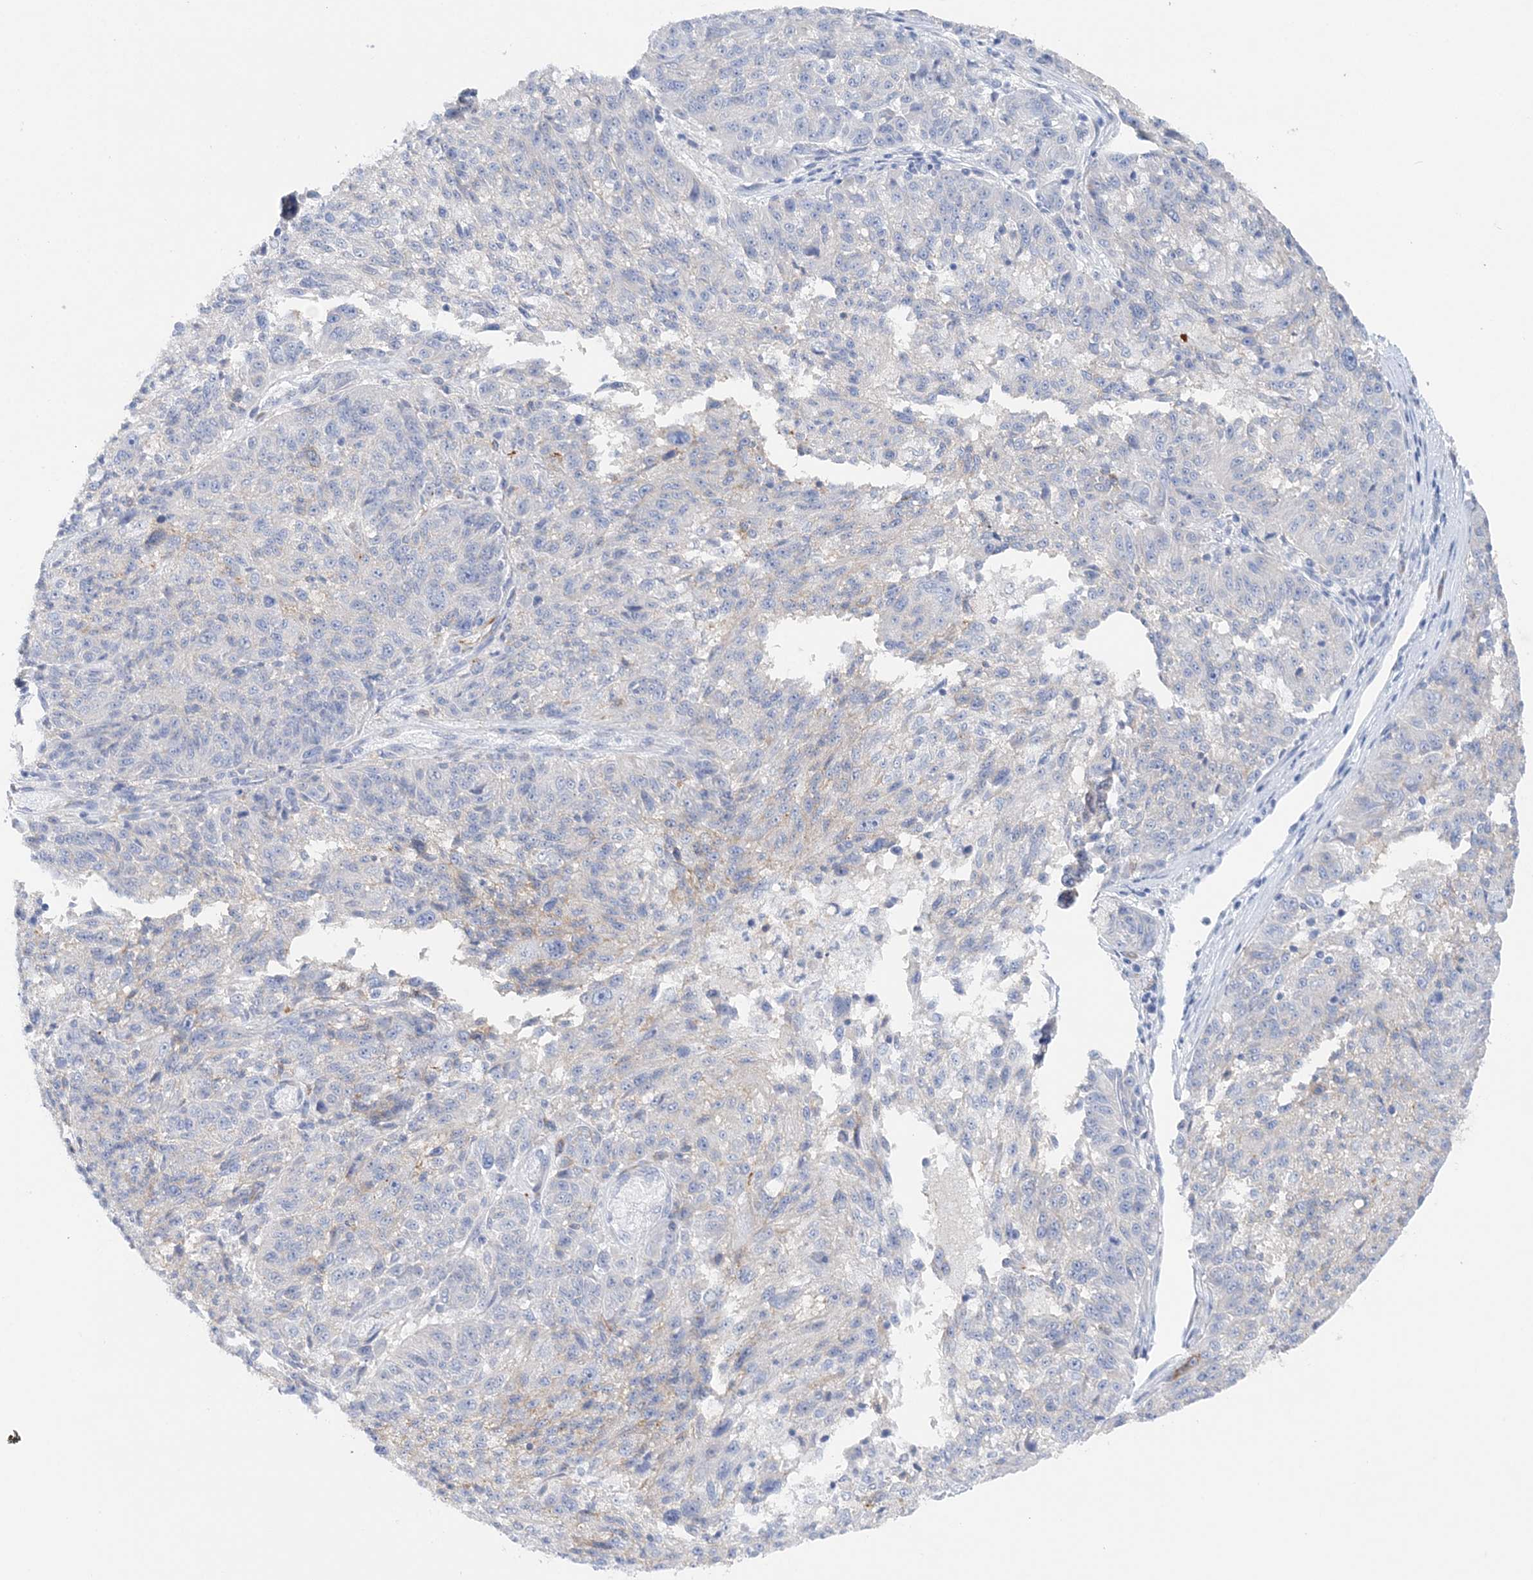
{"staining": {"intensity": "negative", "quantity": "none", "location": "none"}, "tissue": "melanoma", "cell_type": "Tumor cells", "image_type": "cancer", "snomed": [{"axis": "morphology", "description": "Malignant melanoma, NOS"}, {"axis": "topography", "description": "Skin"}], "caption": "High power microscopy micrograph of an immunohistochemistry (IHC) image of malignant melanoma, revealing no significant positivity in tumor cells.", "gene": "SLC5A6", "patient": {"sex": "male", "age": 53}}